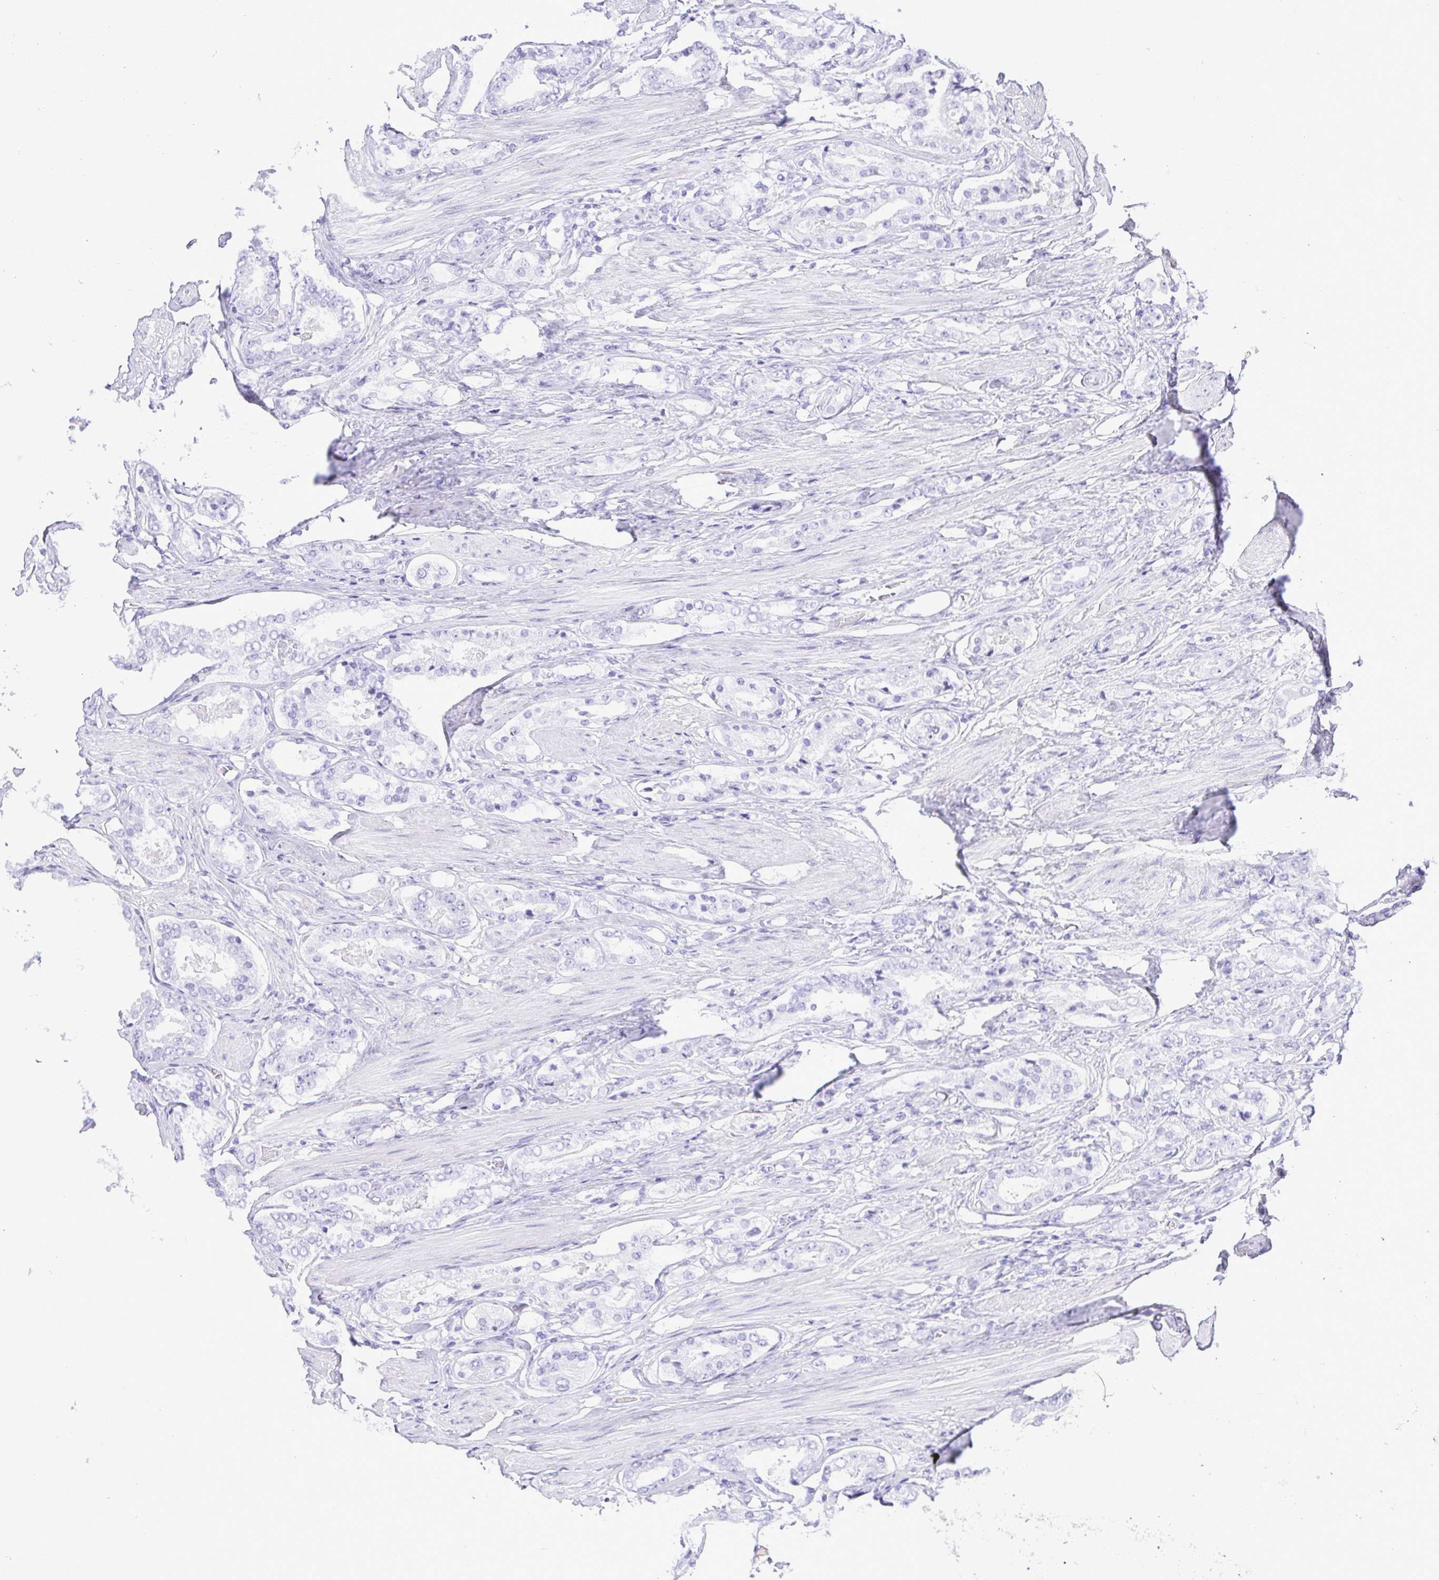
{"staining": {"intensity": "negative", "quantity": "none", "location": "none"}, "tissue": "prostate cancer", "cell_type": "Tumor cells", "image_type": "cancer", "snomed": [{"axis": "morphology", "description": "Adenocarcinoma, High grade"}, {"axis": "topography", "description": "Prostate"}], "caption": "Protein analysis of prostate cancer exhibits no significant expression in tumor cells. Nuclei are stained in blue.", "gene": "CDSN", "patient": {"sex": "male", "age": 63}}